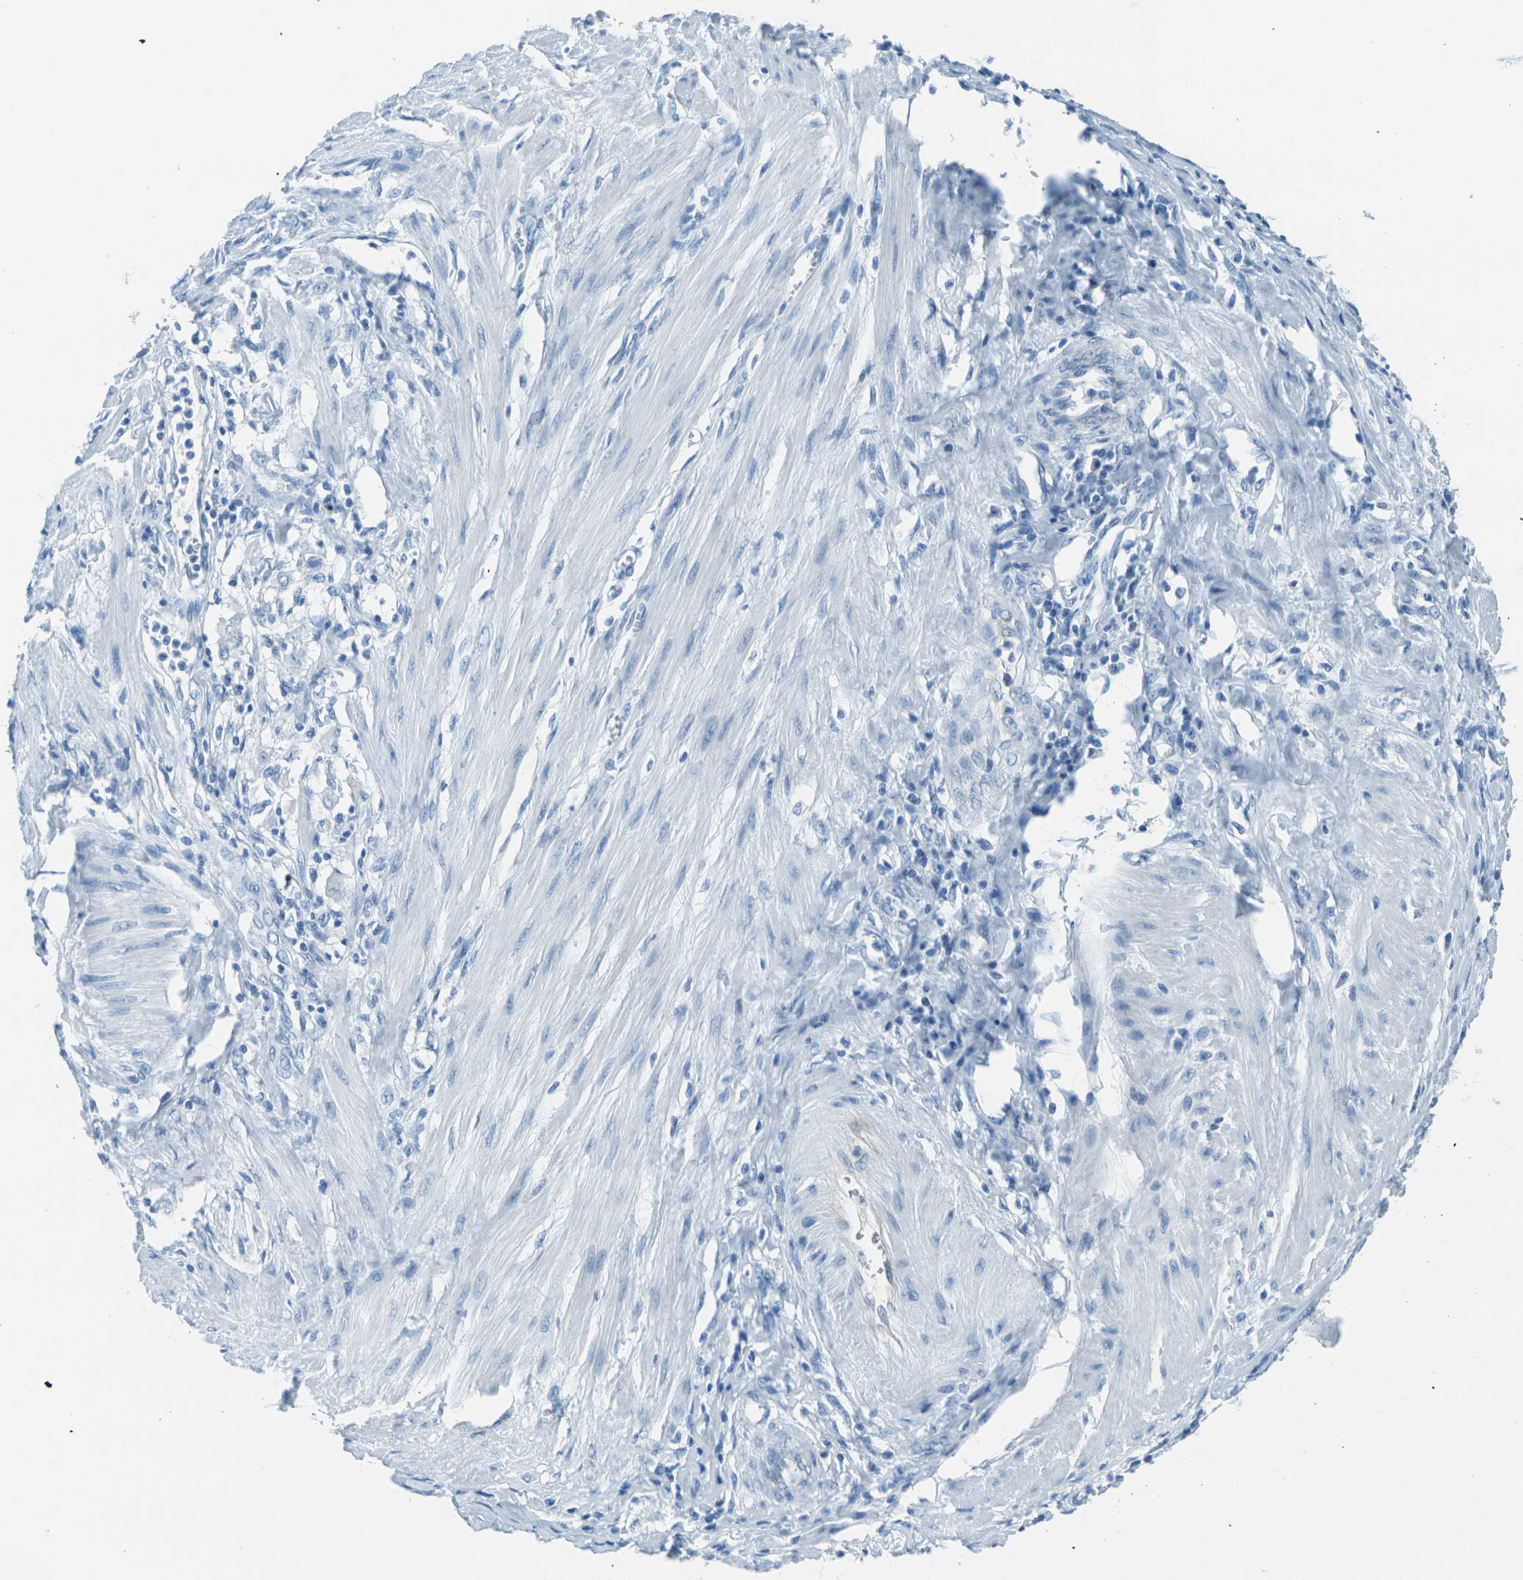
{"staining": {"intensity": "negative", "quantity": "none", "location": "none"}, "tissue": "pancreatic cancer", "cell_type": "Tumor cells", "image_type": "cancer", "snomed": [{"axis": "morphology", "description": "Adenocarcinoma, NOS"}, {"axis": "topography", "description": "Pancreas"}], "caption": "Human adenocarcinoma (pancreatic) stained for a protein using immunohistochemistry (IHC) displays no positivity in tumor cells.", "gene": "OCLN", "patient": {"sex": "female", "age": 75}}